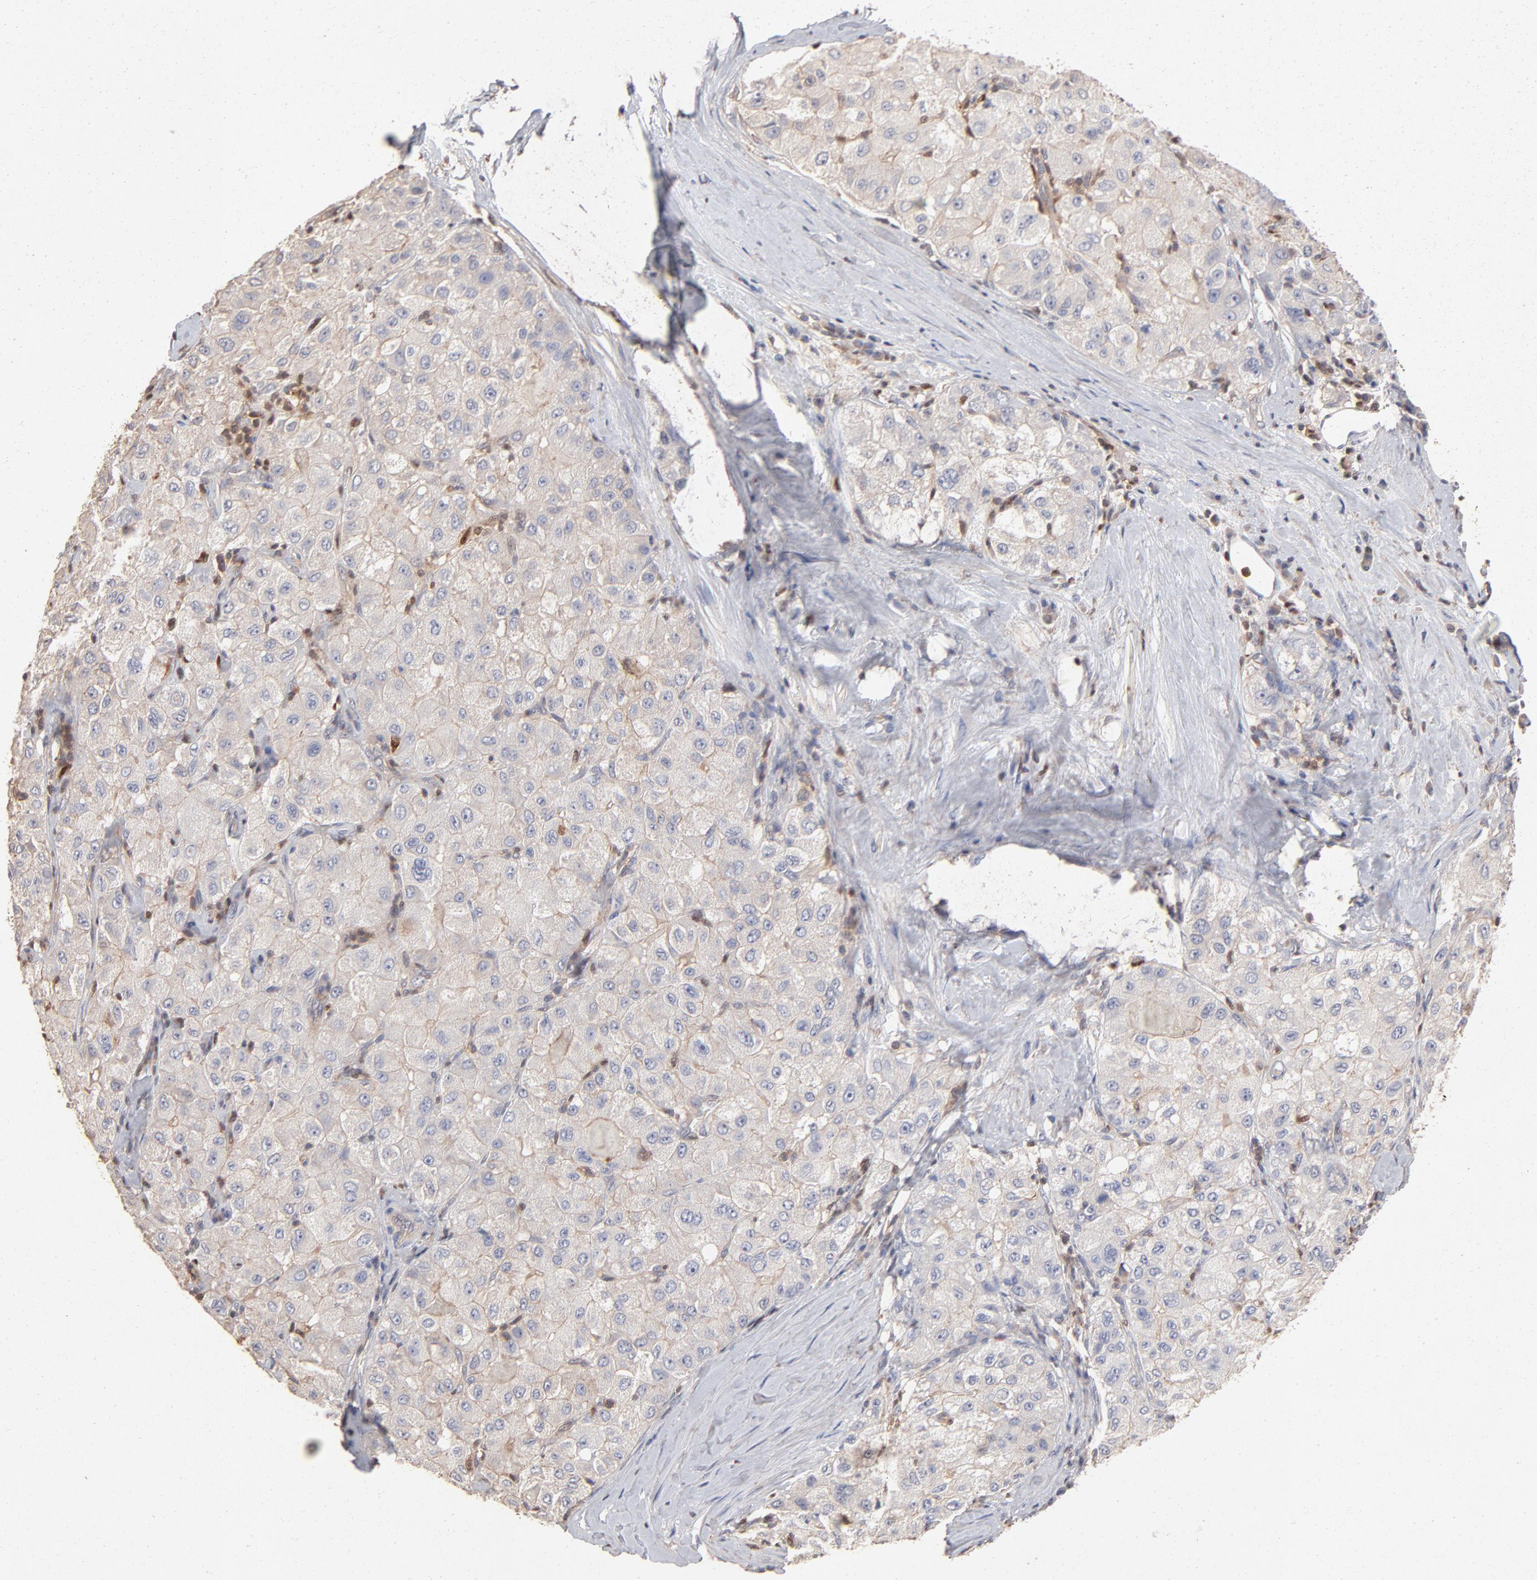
{"staining": {"intensity": "negative", "quantity": "none", "location": "none"}, "tissue": "liver cancer", "cell_type": "Tumor cells", "image_type": "cancer", "snomed": [{"axis": "morphology", "description": "Carcinoma, Hepatocellular, NOS"}, {"axis": "topography", "description": "Liver"}], "caption": "The image shows no significant staining in tumor cells of liver hepatocellular carcinoma. Nuclei are stained in blue.", "gene": "ARHGEF6", "patient": {"sex": "male", "age": 80}}